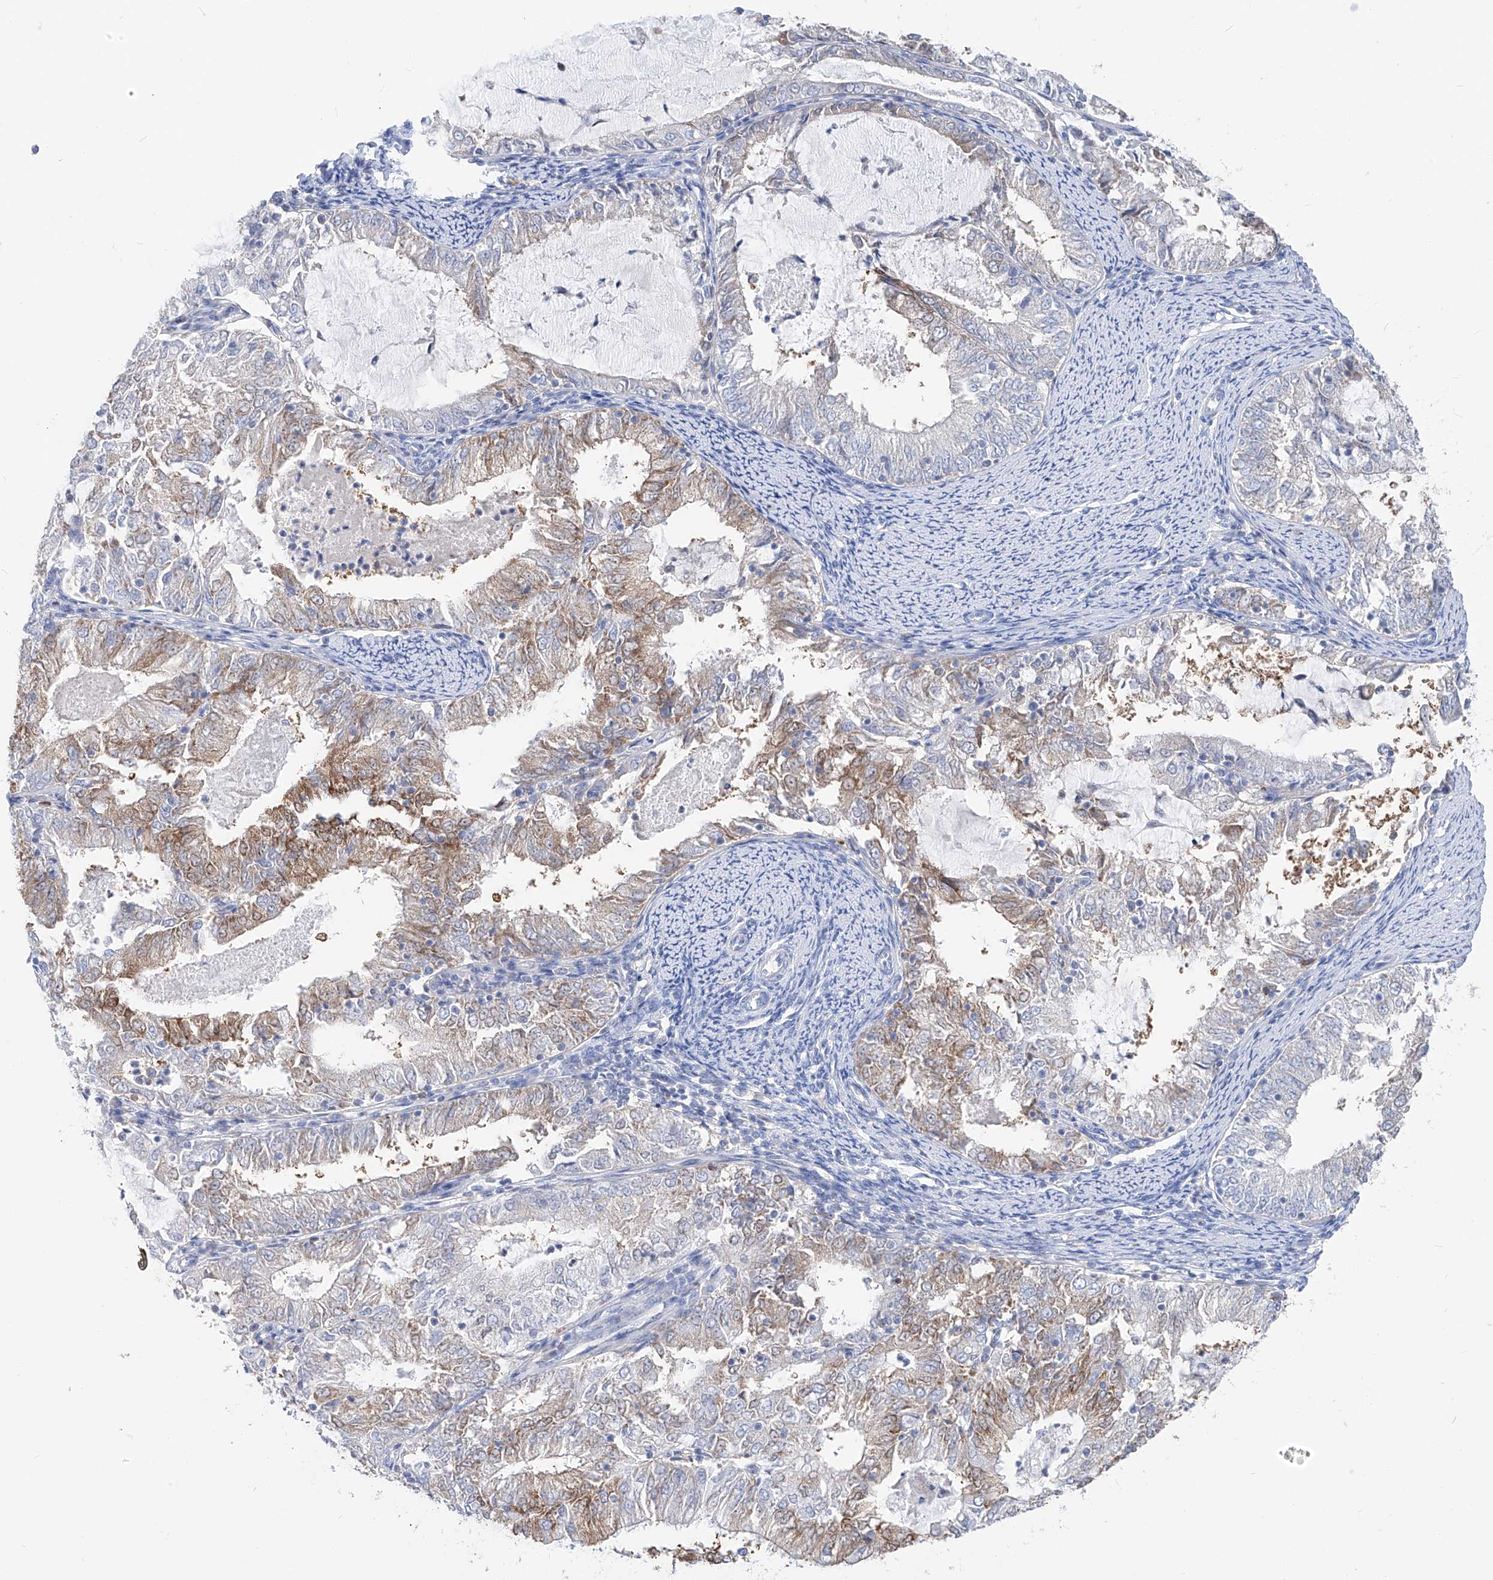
{"staining": {"intensity": "moderate", "quantity": "<25%", "location": "cytoplasmic/membranous"}, "tissue": "endometrial cancer", "cell_type": "Tumor cells", "image_type": "cancer", "snomed": [{"axis": "morphology", "description": "Adenocarcinoma, NOS"}, {"axis": "topography", "description": "Endometrium"}], "caption": "Adenocarcinoma (endometrial) stained for a protein exhibits moderate cytoplasmic/membranous positivity in tumor cells.", "gene": "UFL1", "patient": {"sex": "female", "age": 57}}